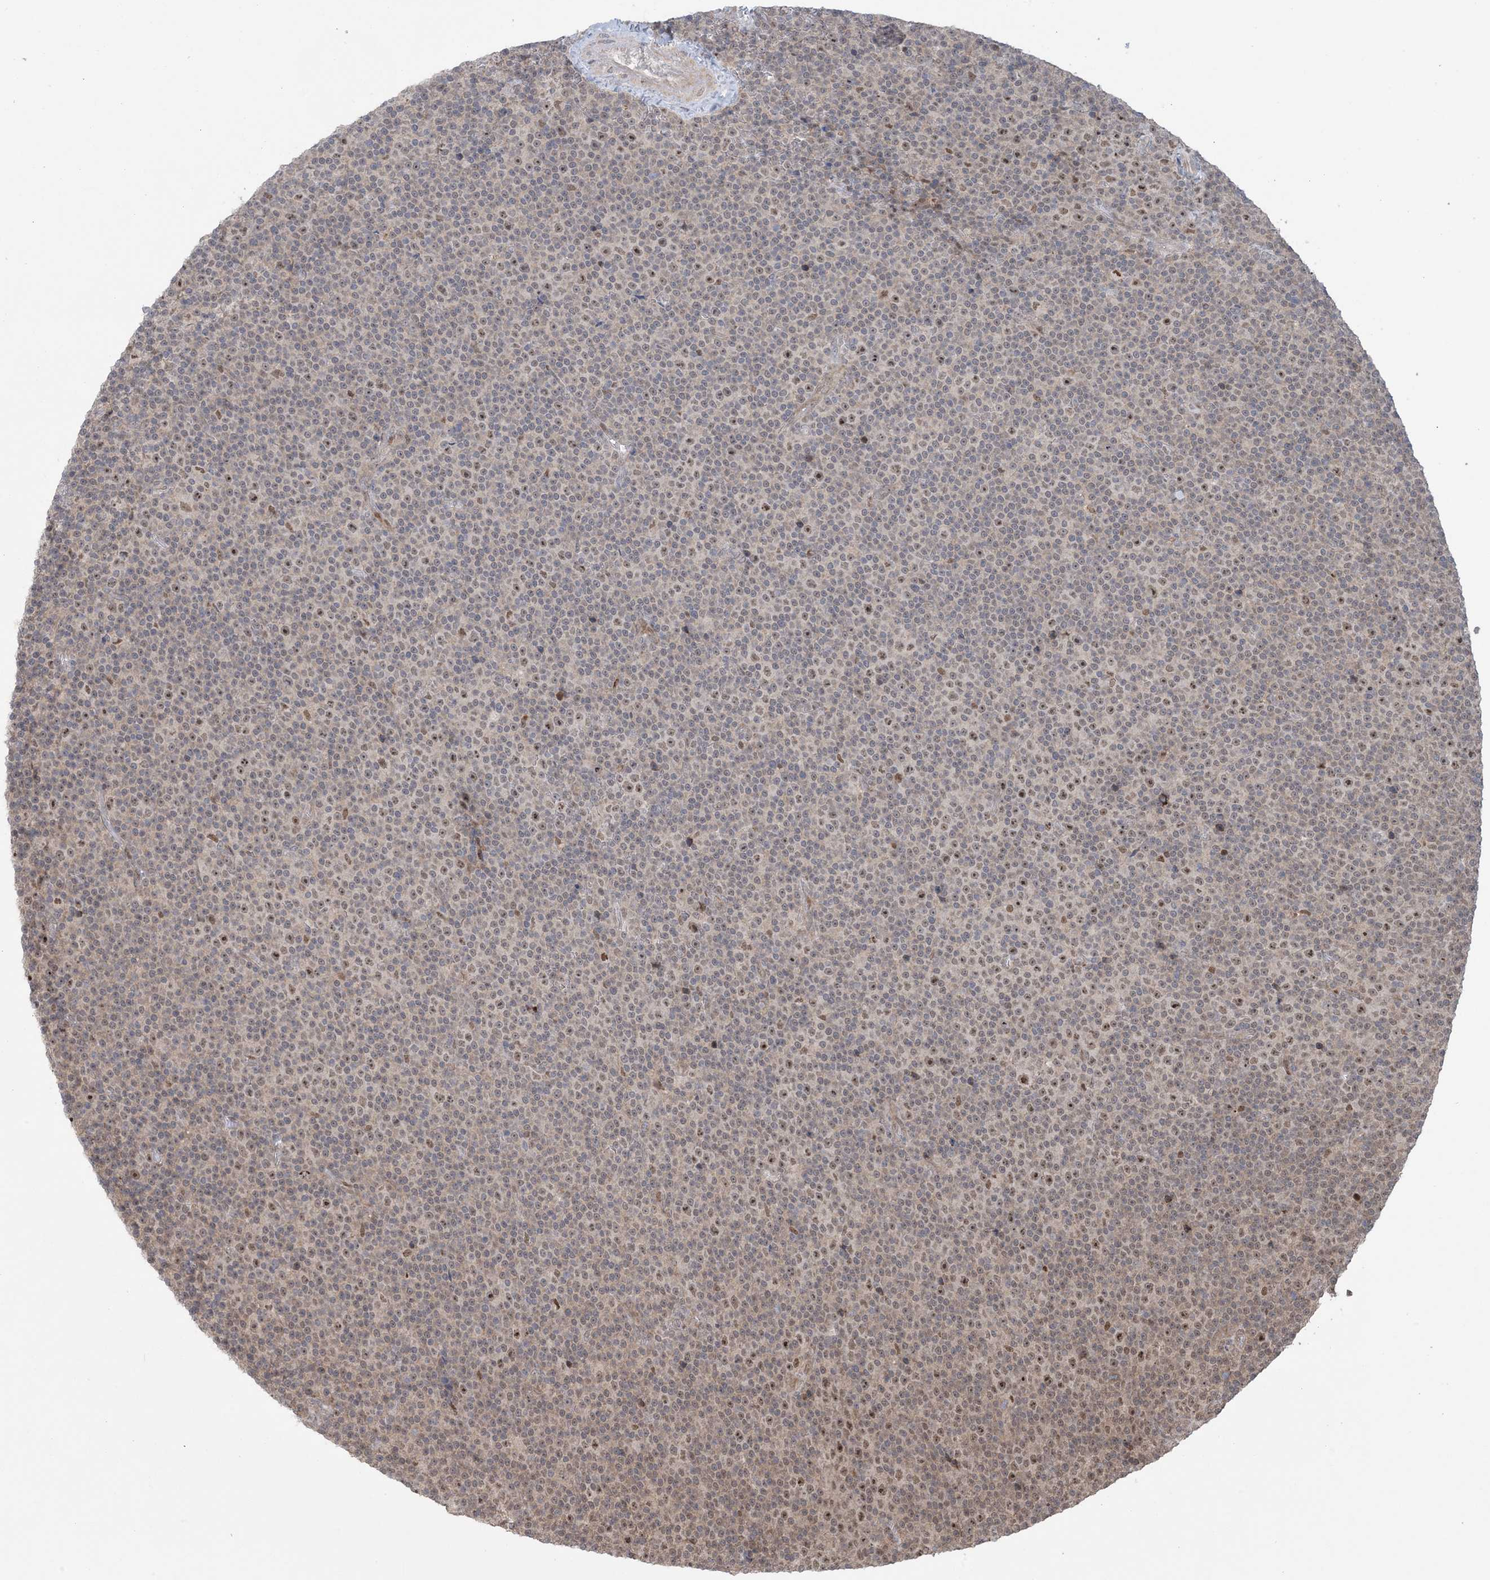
{"staining": {"intensity": "weak", "quantity": "25%-75%", "location": "nuclear"}, "tissue": "lymphoma", "cell_type": "Tumor cells", "image_type": "cancer", "snomed": [{"axis": "morphology", "description": "Malignant lymphoma, non-Hodgkin's type, Low grade"}, {"axis": "topography", "description": "Lymph node"}], "caption": "The histopathology image exhibits a brown stain indicating the presence of a protein in the nuclear of tumor cells in lymphoma.", "gene": "ZNF710", "patient": {"sex": "female", "age": 67}}